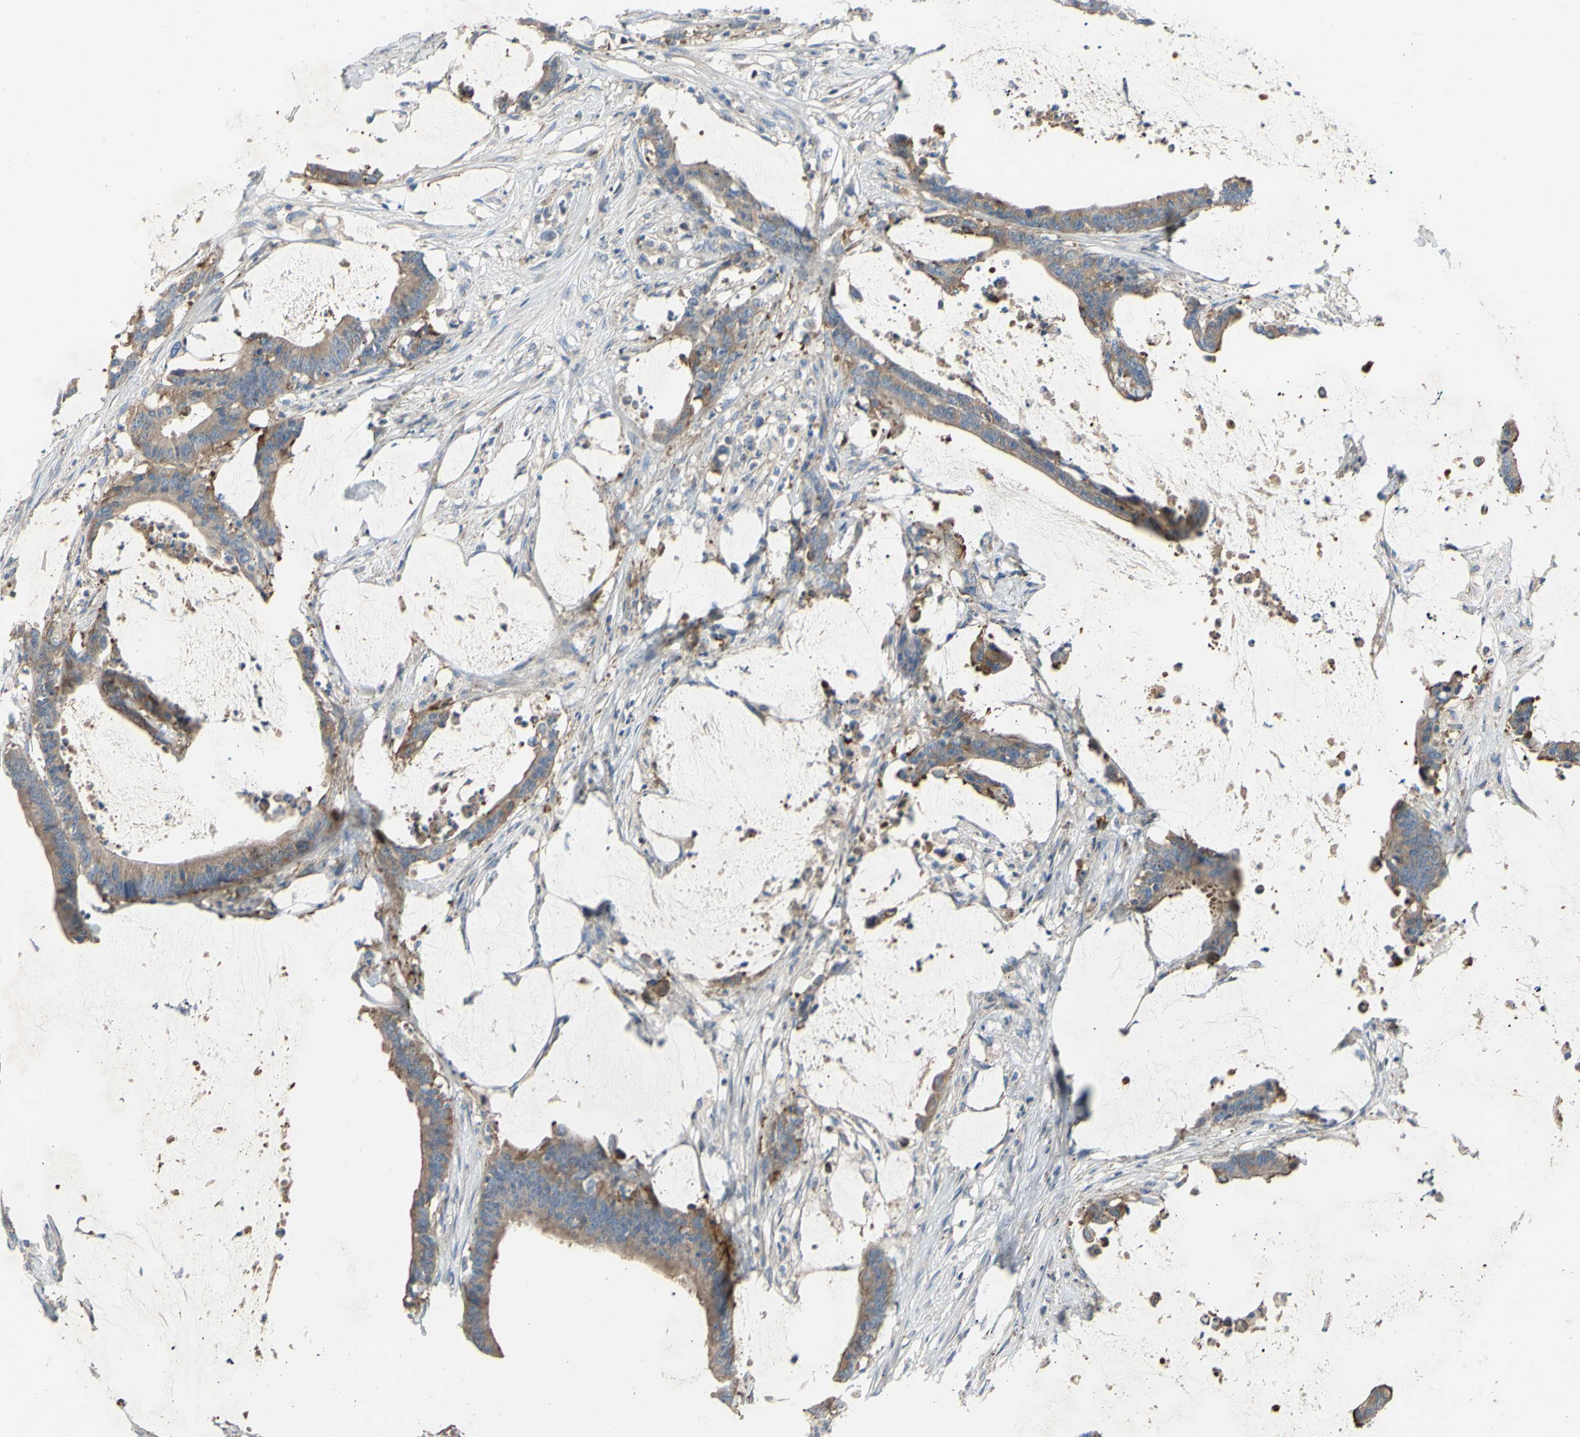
{"staining": {"intensity": "moderate", "quantity": ">75%", "location": "cytoplasmic/membranous"}, "tissue": "colorectal cancer", "cell_type": "Tumor cells", "image_type": "cancer", "snomed": [{"axis": "morphology", "description": "Adenocarcinoma, NOS"}, {"axis": "topography", "description": "Rectum"}], "caption": "A brown stain highlights moderate cytoplasmic/membranous staining of a protein in colorectal cancer (adenocarcinoma) tumor cells.", "gene": "TMEM59L", "patient": {"sex": "female", "age": 66}}